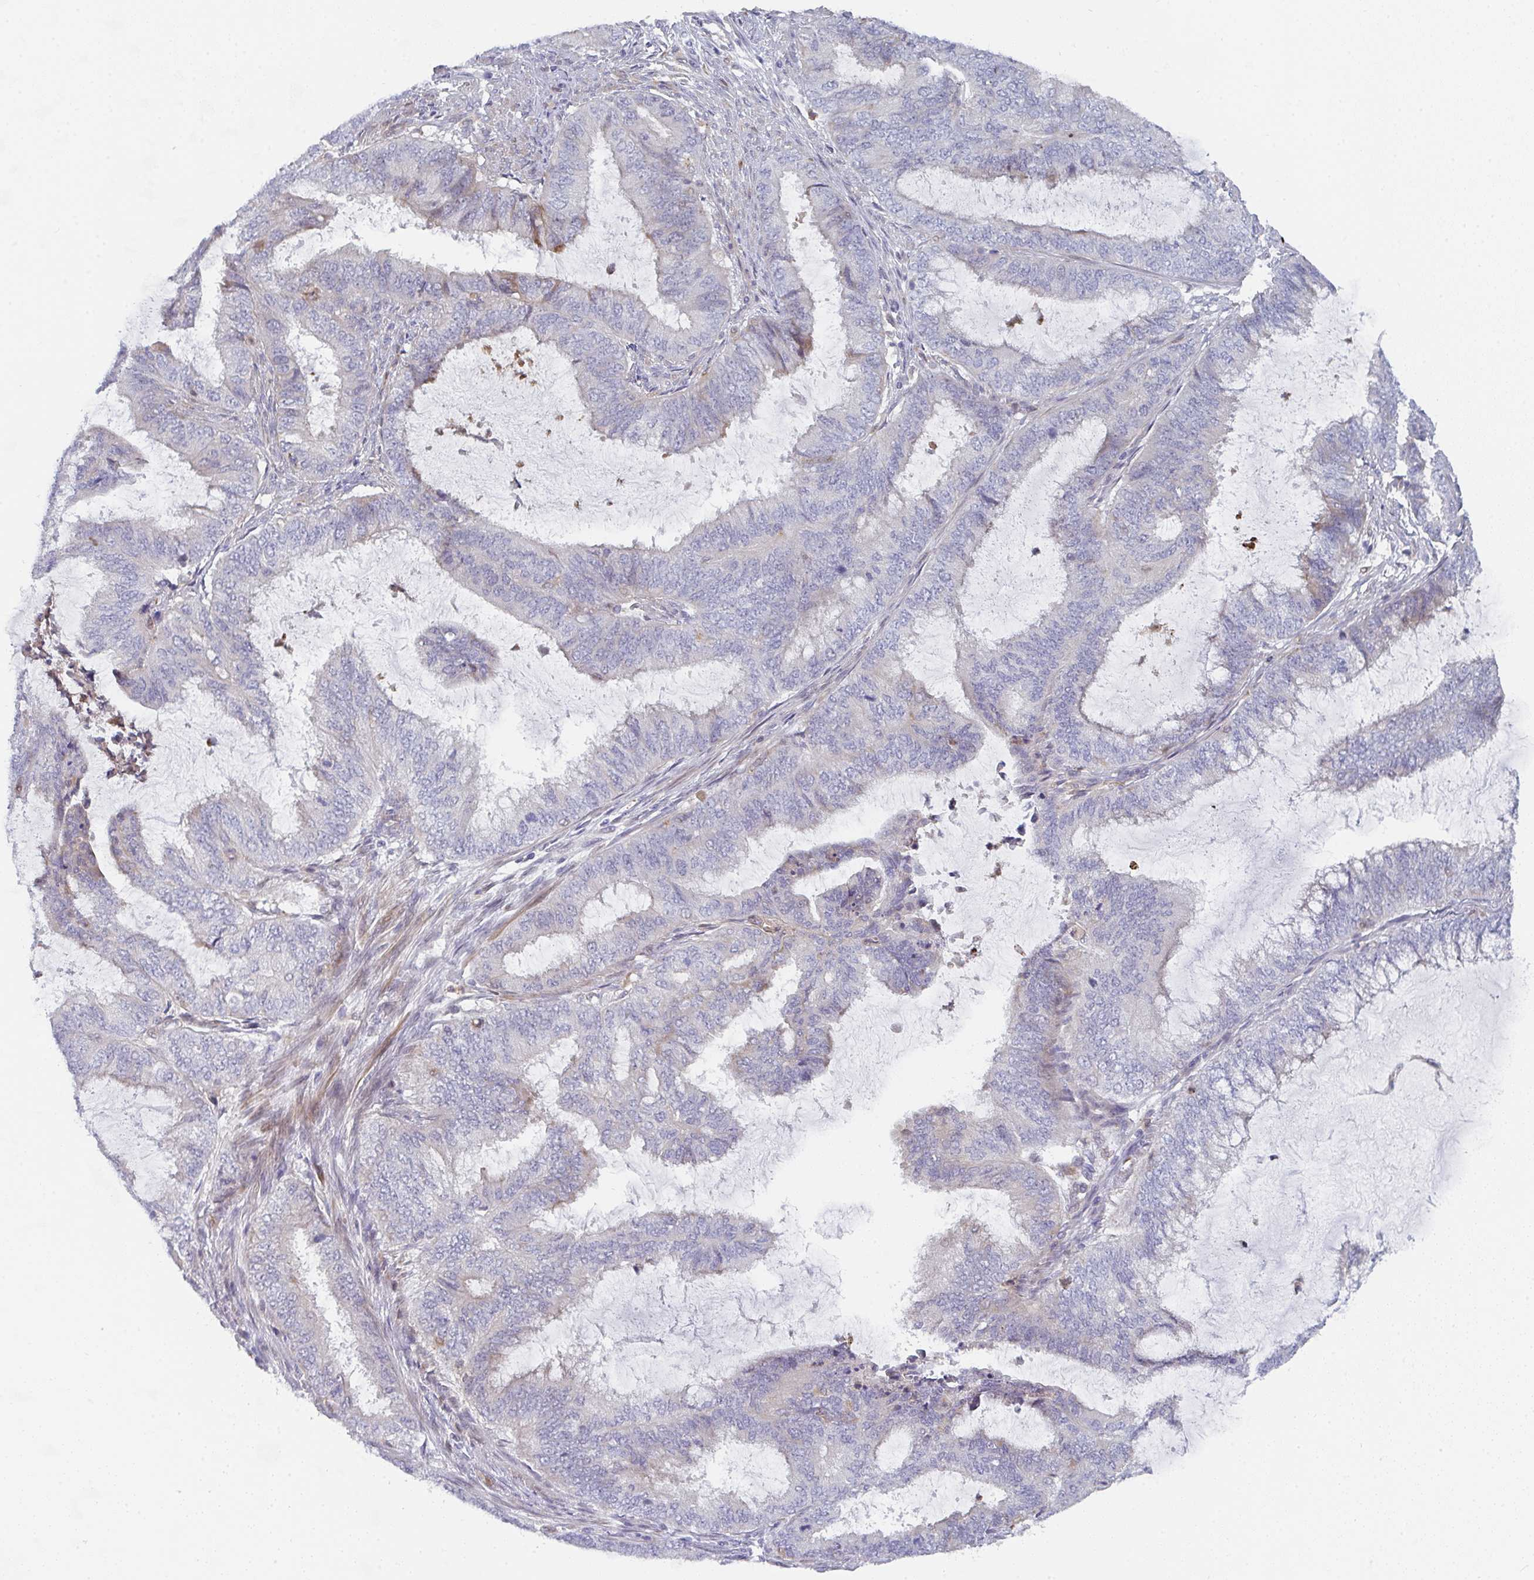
{"staining": {"intensity": "moderate", "quantity": "<25%", "location": "cytoplasmic/membranous"}, "tissue": "endometrial cancer", "cell_type": "Tumor cells", "image_type": "cancer", "snomed": [{"axis": "morphology", "description": "Adenocarcinoma, NOS"}, {"axis": "topography", "description": "Endometrium"}], "caption": "Immunohistochemical staining of human endometrial cancer (adenocarcinoma) displays moderate cytoplasmic/membranous protein staining in approximately <25% of tumor cells.", "gene": "KLHL33", "patient": {"sex": "female", "age": 51}}